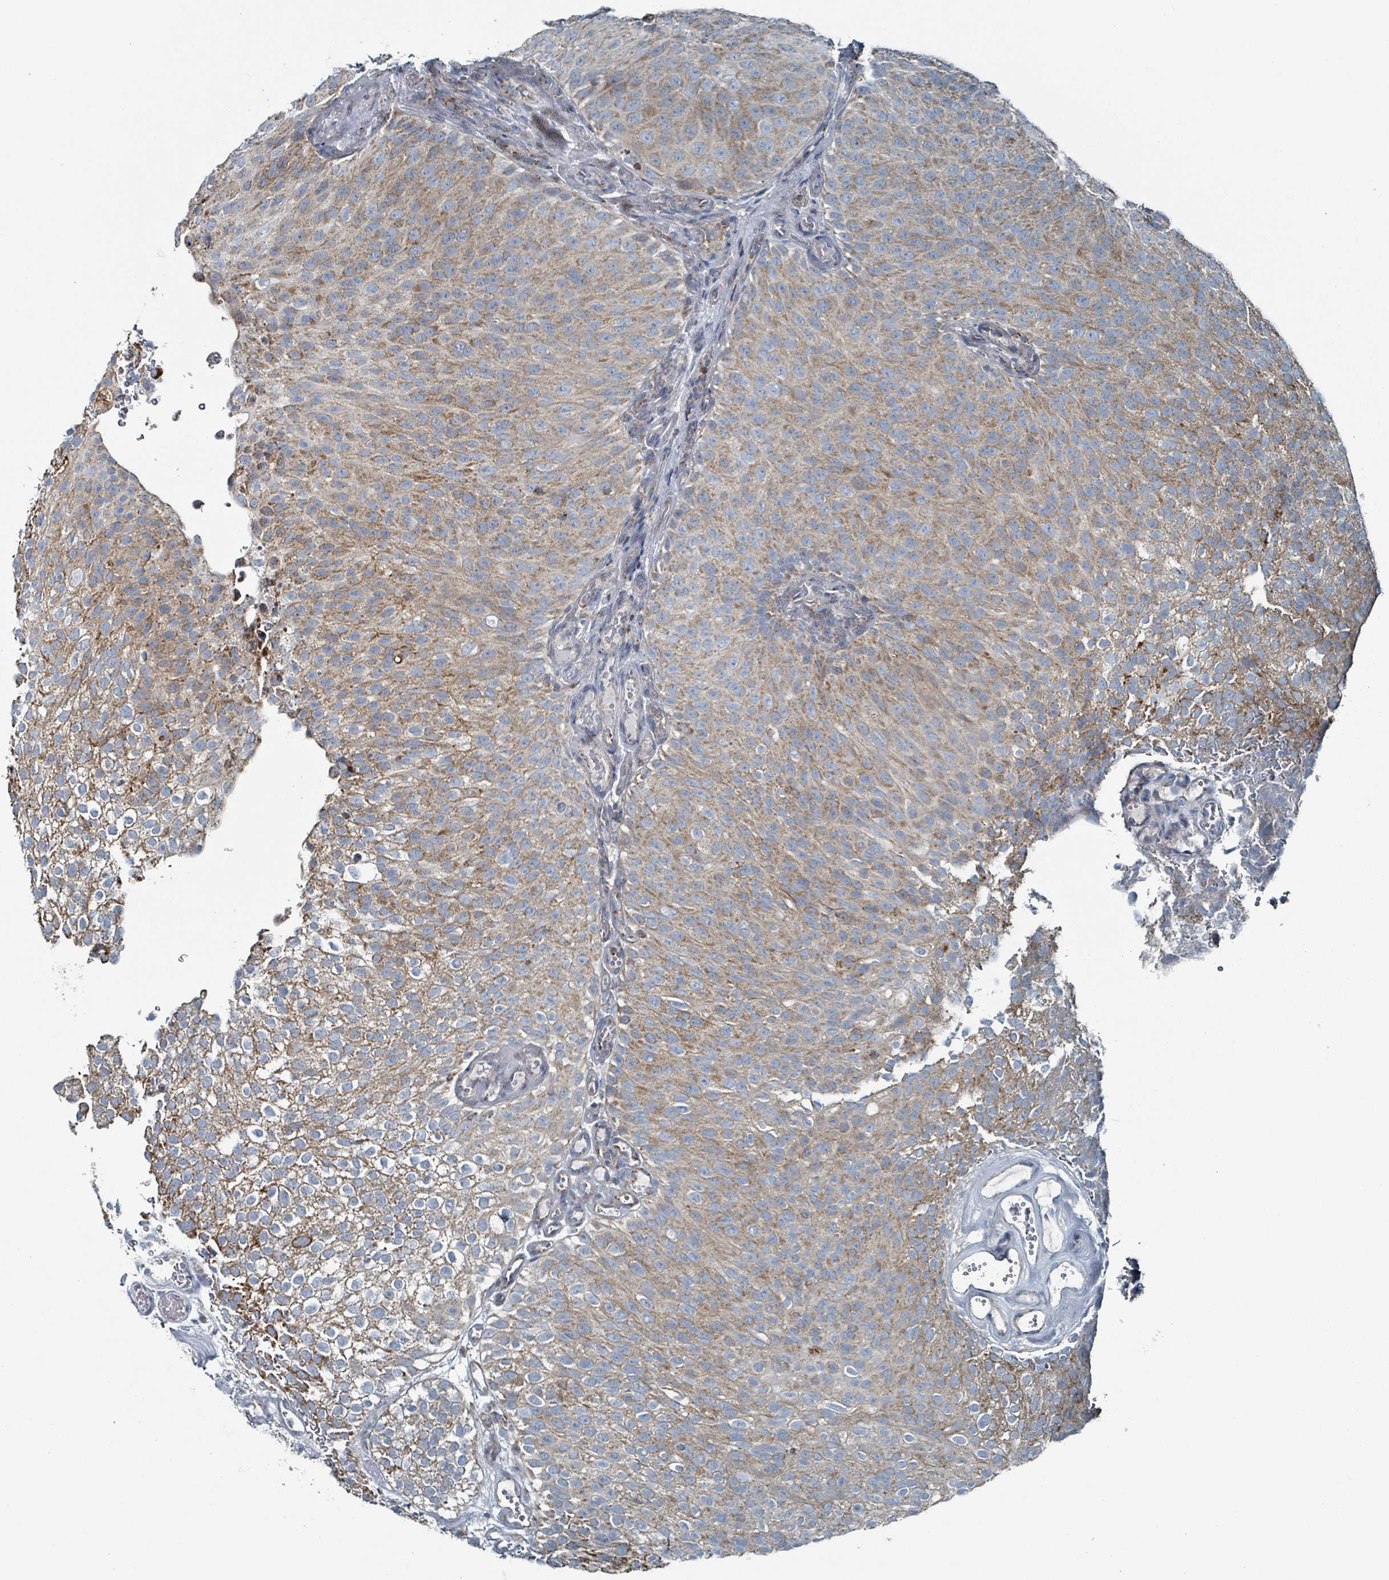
{"staining": {"intensity": "moderate", "quantity": ">75%", "location": "cytoplasmic/membranous"}, "tissue": "urothelial cancer", "cell_type": "Tumor cells", "image_type": "cancer", "snomed": [{"axis": "morphology", "description": "Urothelial carcinoma, Low grade"}, {"axis": "topography", "description": "Urinary bladder"}], "caption": "Protein staining demonstrates moderate cytoplasmic/membranous positivity in approximately >75% of tumor cells in urothelial cancer.", "gene": "ABHD18", "patient": {"sex": "male", "age": 78}}